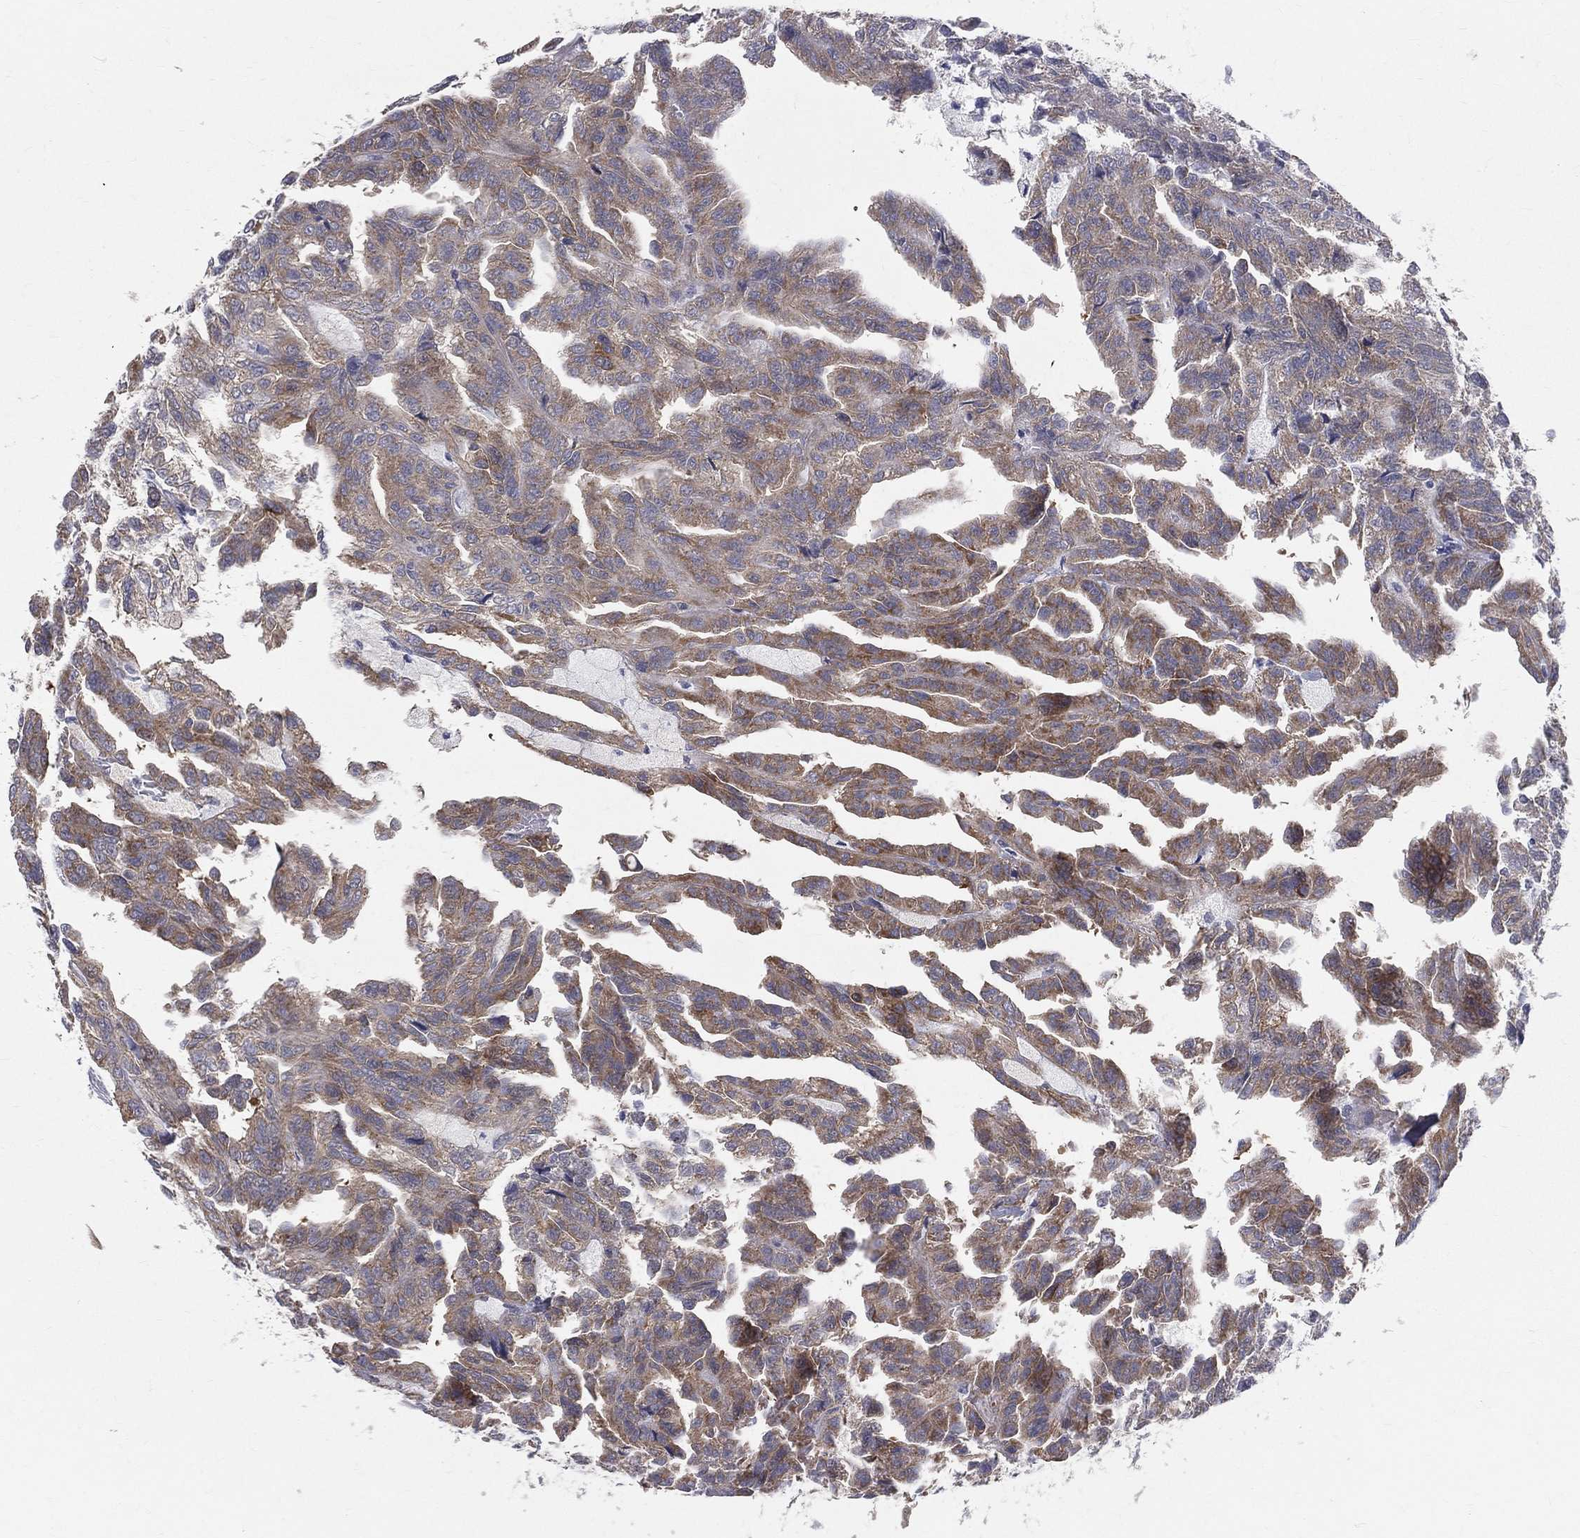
{"staining": {"intensity": "moderate", "quantity": "25%-75%", "location": "cytoplasmic/membranous"}, "tissue": "renal cancer", "cell_type": "Tumor cells", "image_type": "cancer", "snomed": [{"axis": "morphology", "description": "Adenocarcinoma, NOS"}, {"axis": "topography", "description": "Kidney"}], "caption": "Protein expression analysis of renal cancer (adenocarcinoma) demonstrates moderate cytoplasmic/membranous staining in about 25%-75% of tumor cells. Immunohistochemistry stains the protein of interest in brown and the nuclei are stained blue.", "gene": "POMZP3", "patient": {"sex": "male", "age": 79}}